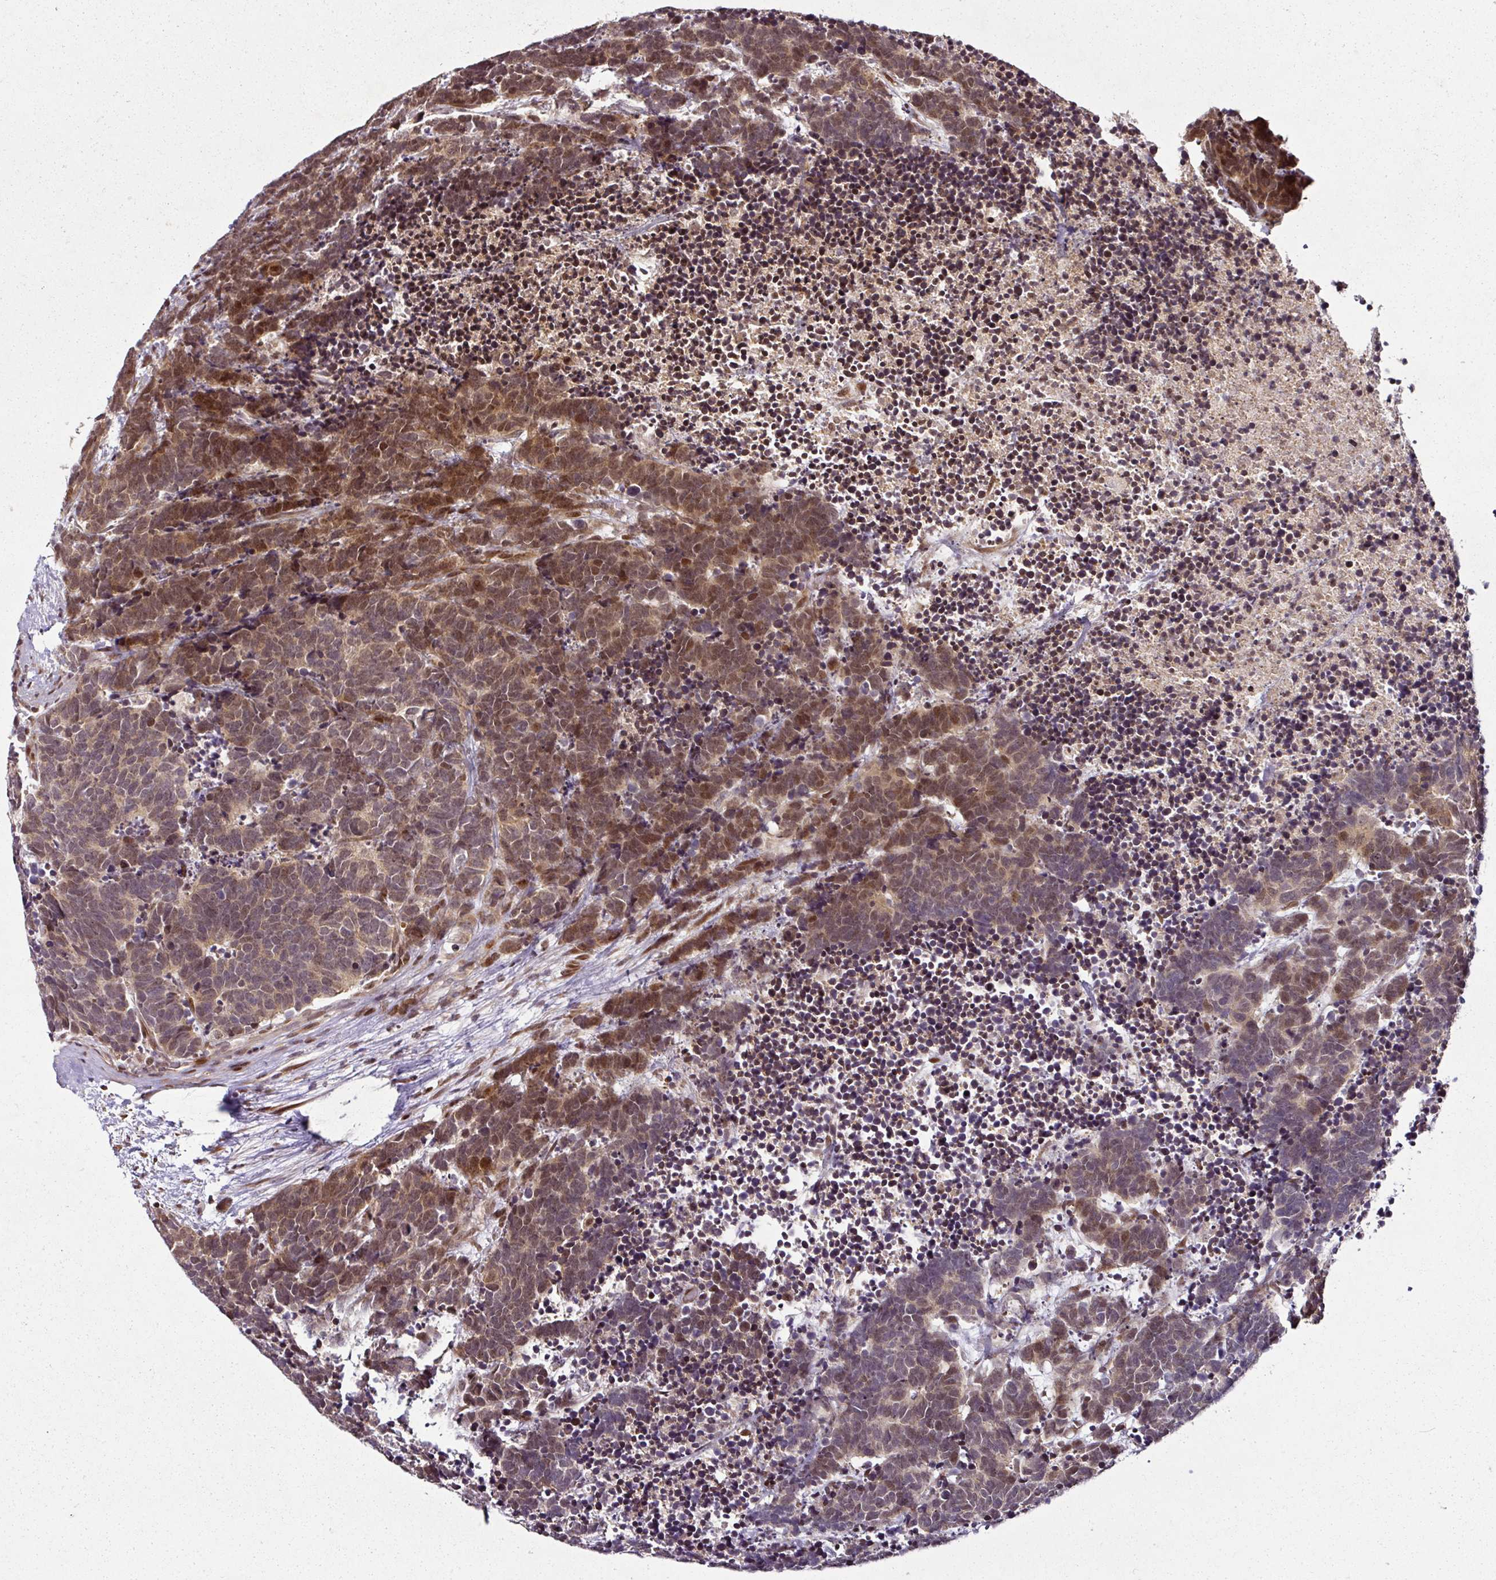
{"staining": {"intensity": "moderate", "quantity": "25%-75%", "location": "cytoplasmic/membranous,nuclear"}, "tissue": "carcinoid", "cell_type": "Tumor cells", "image_type": "cancer", "snomed": [{"axis": "morphology", "description": "Carcinoma, NOS"}, {"axis": "morphology", "description": "Carcinoid, malignant, NOS"}, {"axis": "topography", "description": "Urinary bladder"}], "caption": "Immunohistochemistry (IHC) photomicrograph of human carcinoid stained for a protein (brown), which shows medium levels of moderate cytoplasmic/membranous and nuclear positivity in approximately 25%-75% of tumor cells.", "gene": "COPRS", "patient": {"sex": "male", "age": 57}}